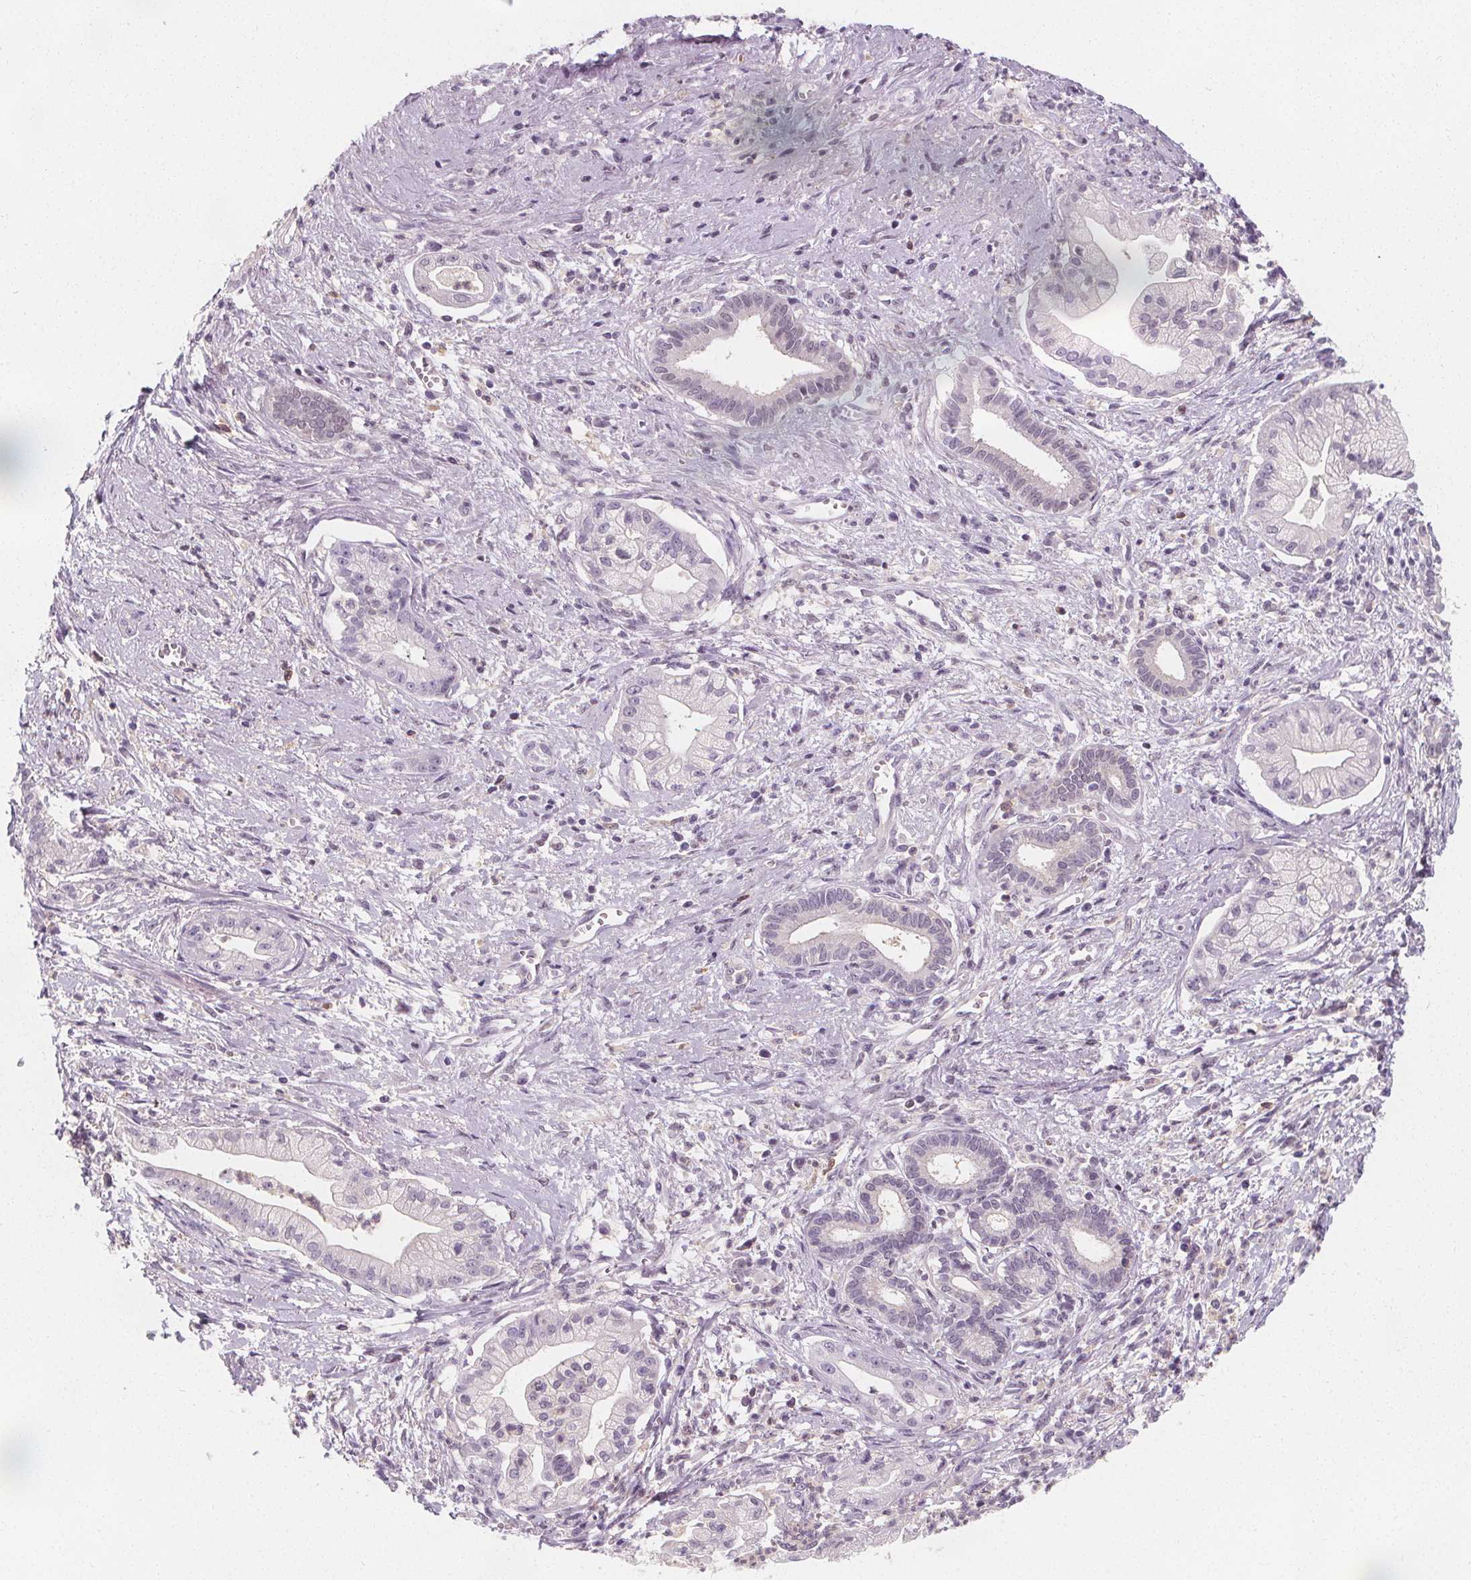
{"staining": {"intensity": "negative", "quantity": "none", "location": "none"}, "tissue": "pancreatic cancer", "cell_type": "Tumor cells", "image_type": "cancer", "snomed": [{"axis": "morphology", "description": "Normal tissue, NOS"}, {"axis": "morphology", "description": "Adenocarcinoma, NOS"}, {"axis": "topography", "description": "Lymph node"}, {"axis": "topography", "description": "Pancreas"}], "caption": "An IHC photomicrograph of adenocarcinoma (pancreatic) is shown. There is no staining in tumor cells of adenocarcinoma (pancreatic).", "gene": "UGP2", "patient": {"sex": "female", "age": 58}}